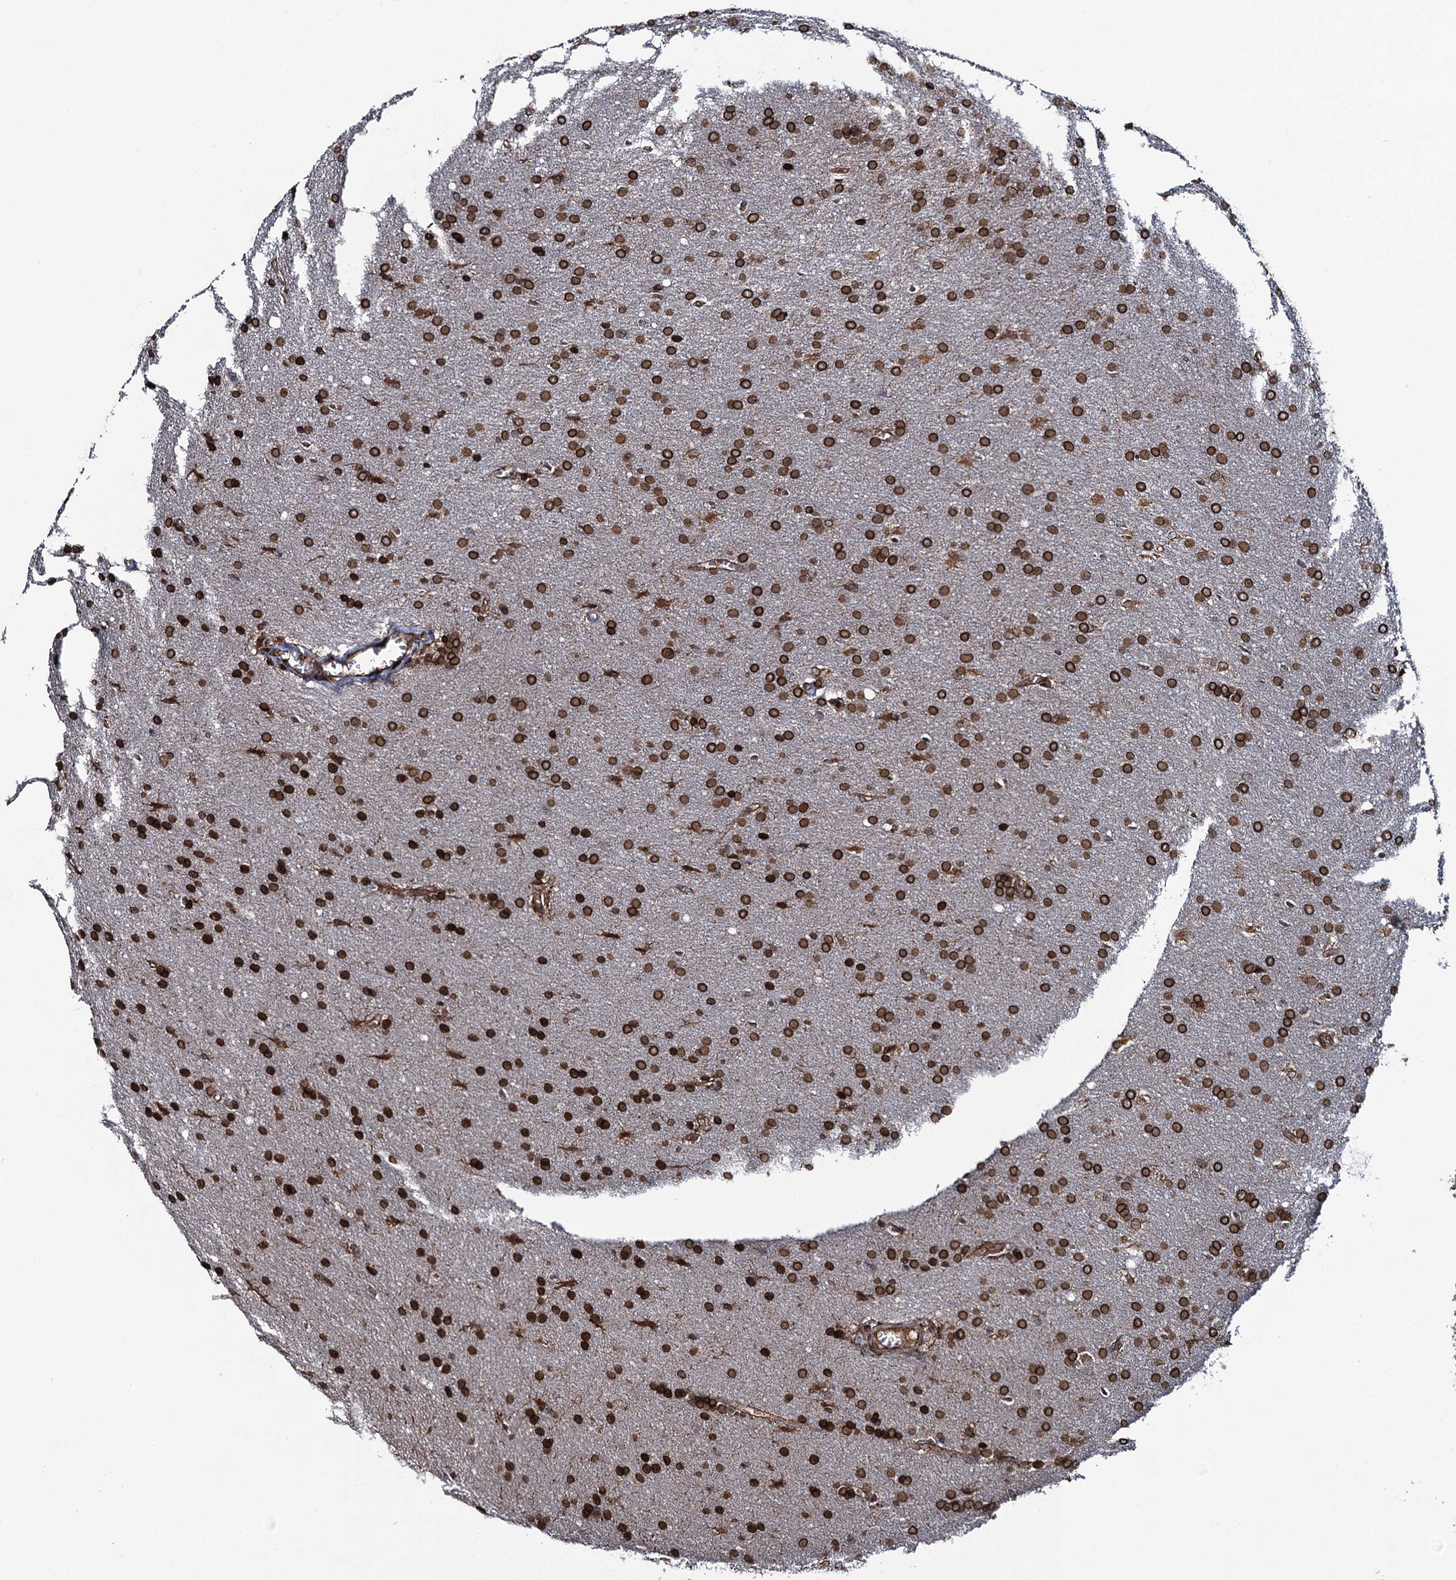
{"staining": {"intensity": "strong", "quantity": ">75%", "location": "cytoplasmic/membranous,nuclear"}, "tissue": "glioma", "cell_type": "Tumor cells", "image_type": "cancer", "snomed": [{"axis": "morphology", "description": "Glioma, malignant, Low grade"}, {"axis": "topography", "description": "Brain"}], "caption": "Immunohistochemical staining of malignant glioma (low-grade) demonstrates high levels of strong cytoplasmic/membranous and nuclear protein expression in about >75% of tumor cells.", "gene": "EVX2", "patient": {"sex": "female", "age": 32}}